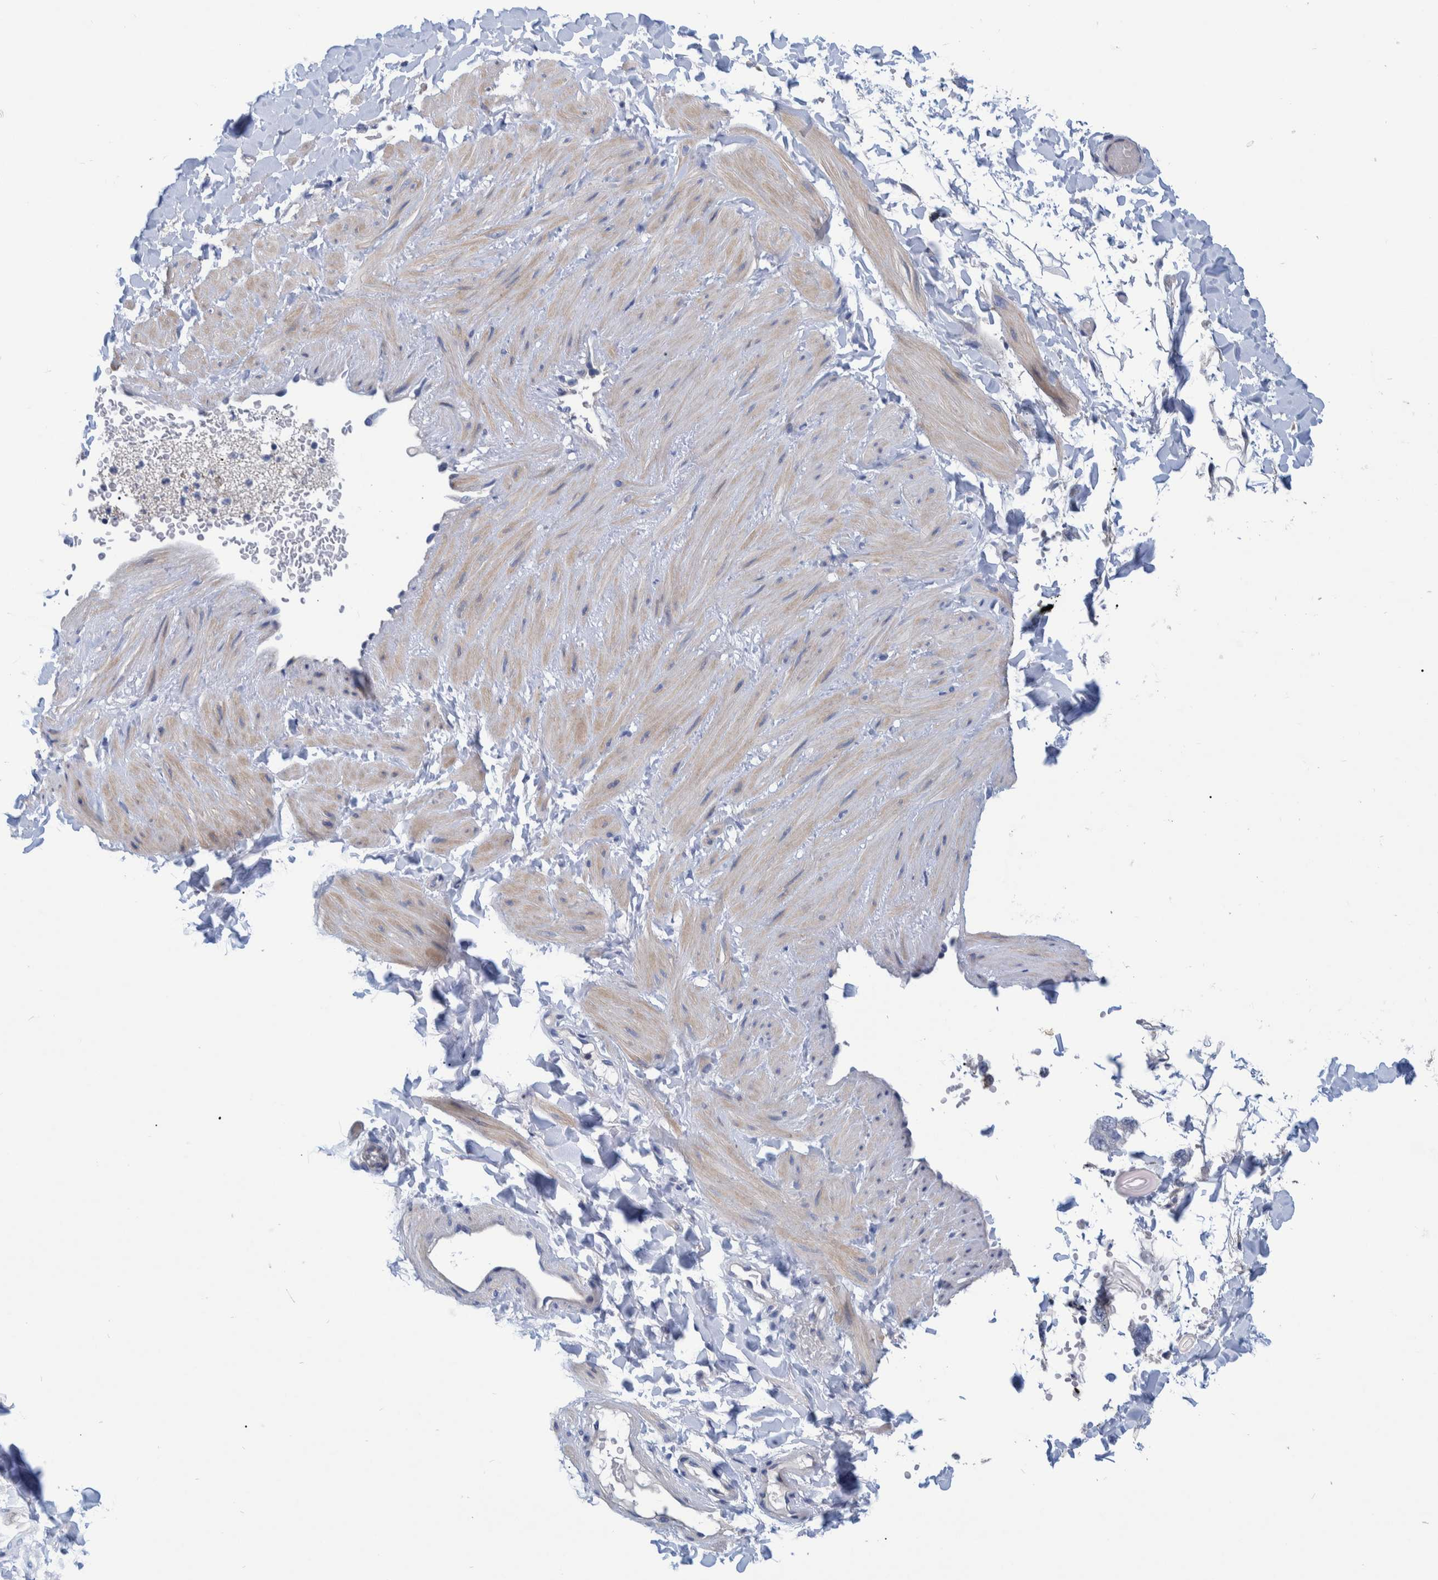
{"staining": {"intensity": "negative", "quantity": "none", "location": "none"}, "tissue": "adipose tissue", "cell_type": "Adipocytes", "image_type": "normal", "snomed": [{"axis": "morphology", "description": "Normal tissue, NOS"}, {"axis": "topography", "description": "Adipose tissue"}, {"axis": "topography", "description": "Vascular tissue"}, {"axis": "topography", "description": "Peripheral nerve tissue"}], "caption": "A high-resolution micrograph shows immunohistochemistry staining of unremarkable adipose tissue, which displays no significant positivity in adipocytes.", "gene": "MKS1", "patient": {"sex": "male", "age": 25}}